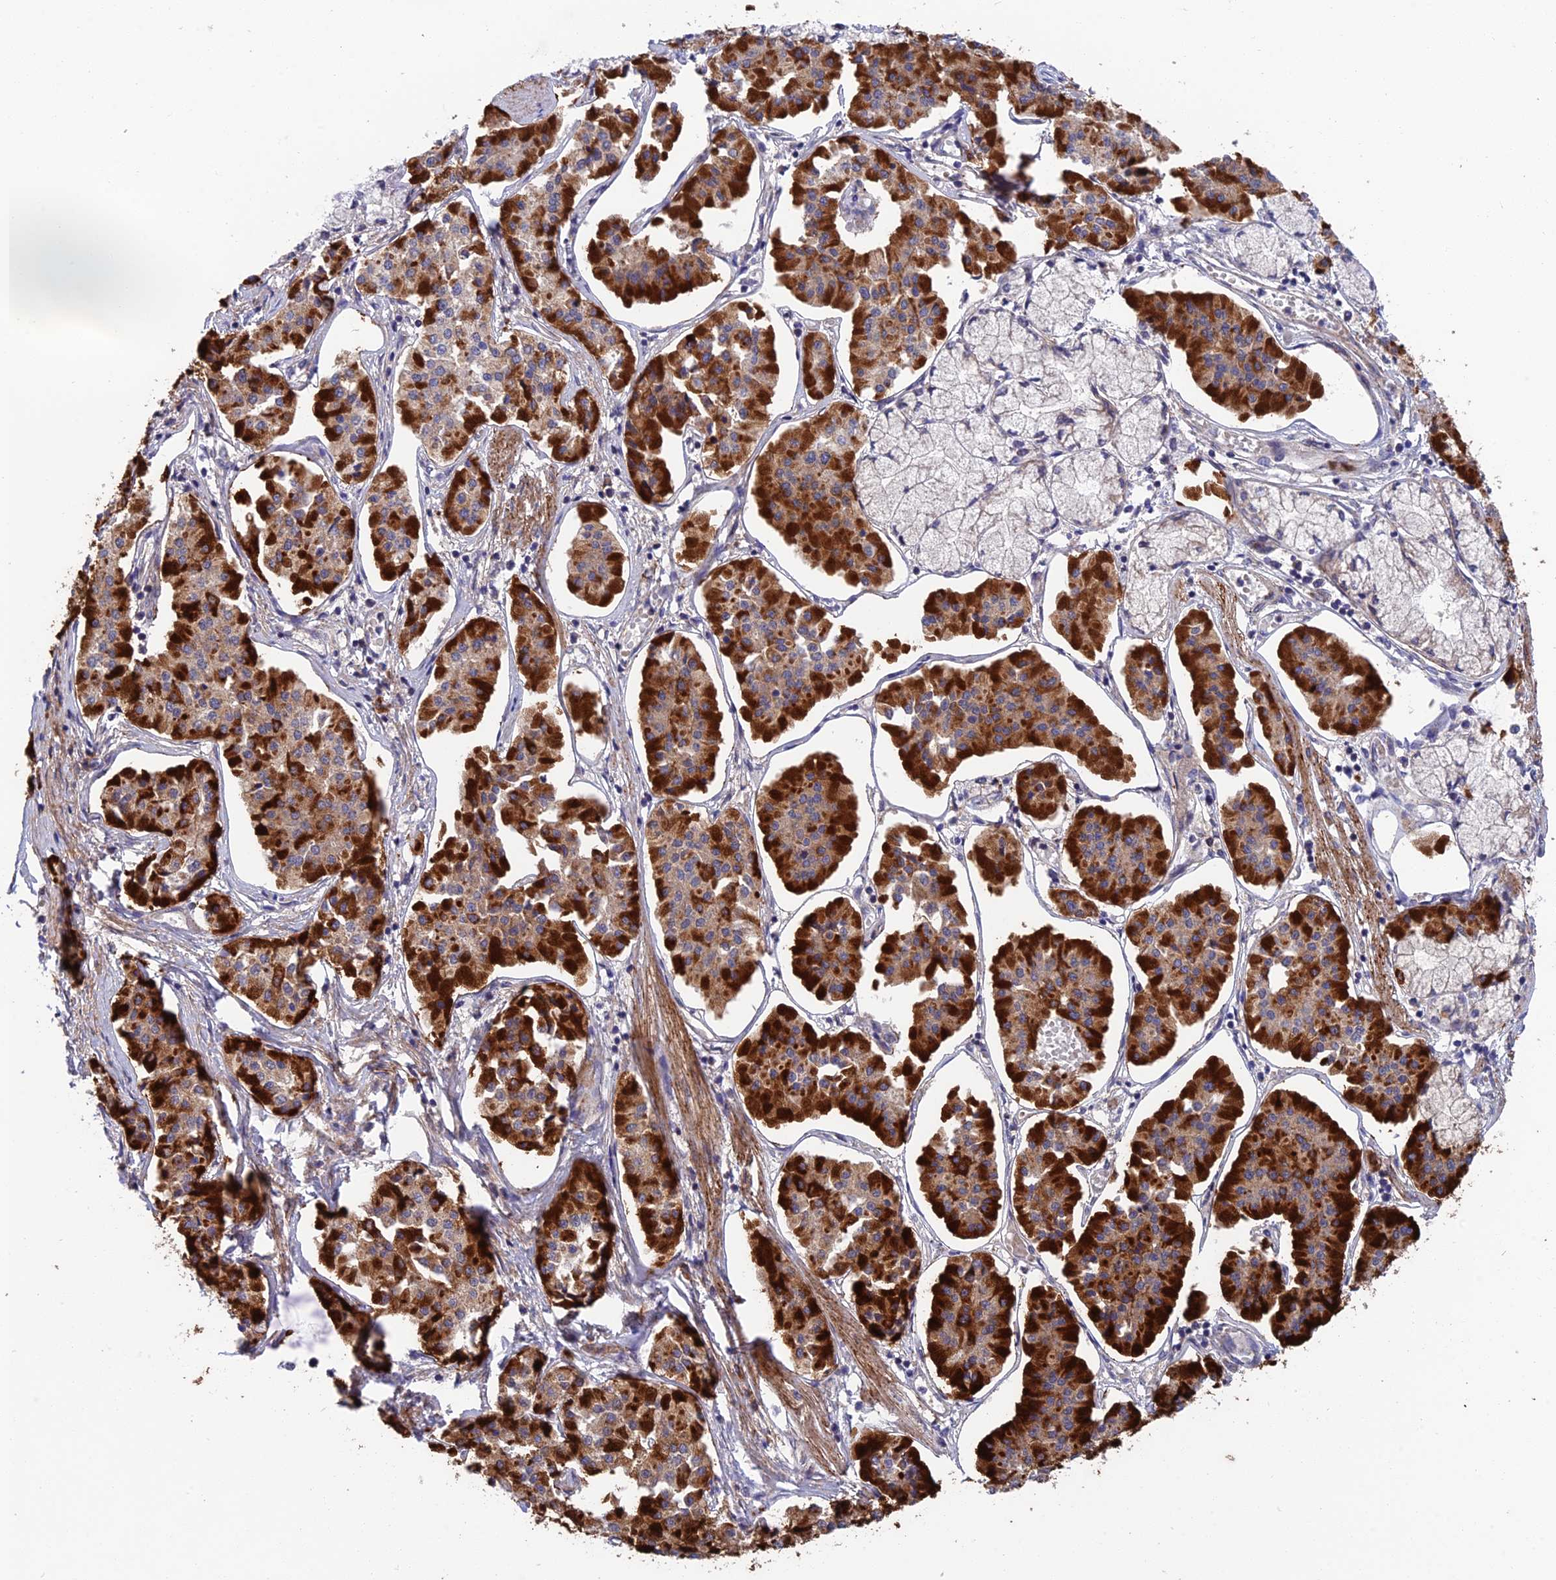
{"staining": {"intensity": "strong", "quantity": ">75%", "location": "cytoplasmic/membranous"}, "tissue": "pancreatic cancer", "cell_type": "Tumor cells", "image_type": "cancer", "snomed": [{"axis": "morphology", "description": "Adenocarcinoma, NOS"}, {"axis": "topography", "description": "Pancreas"}], "caption": "Immunohistochemical staining of pancreatic adenocarcinoma demonstrates strong cytoplasmic/membranous protein positivity in about >75% of tumor cells.", "gene": "UROS", "patient": {"sex": "female", "age": 50}}